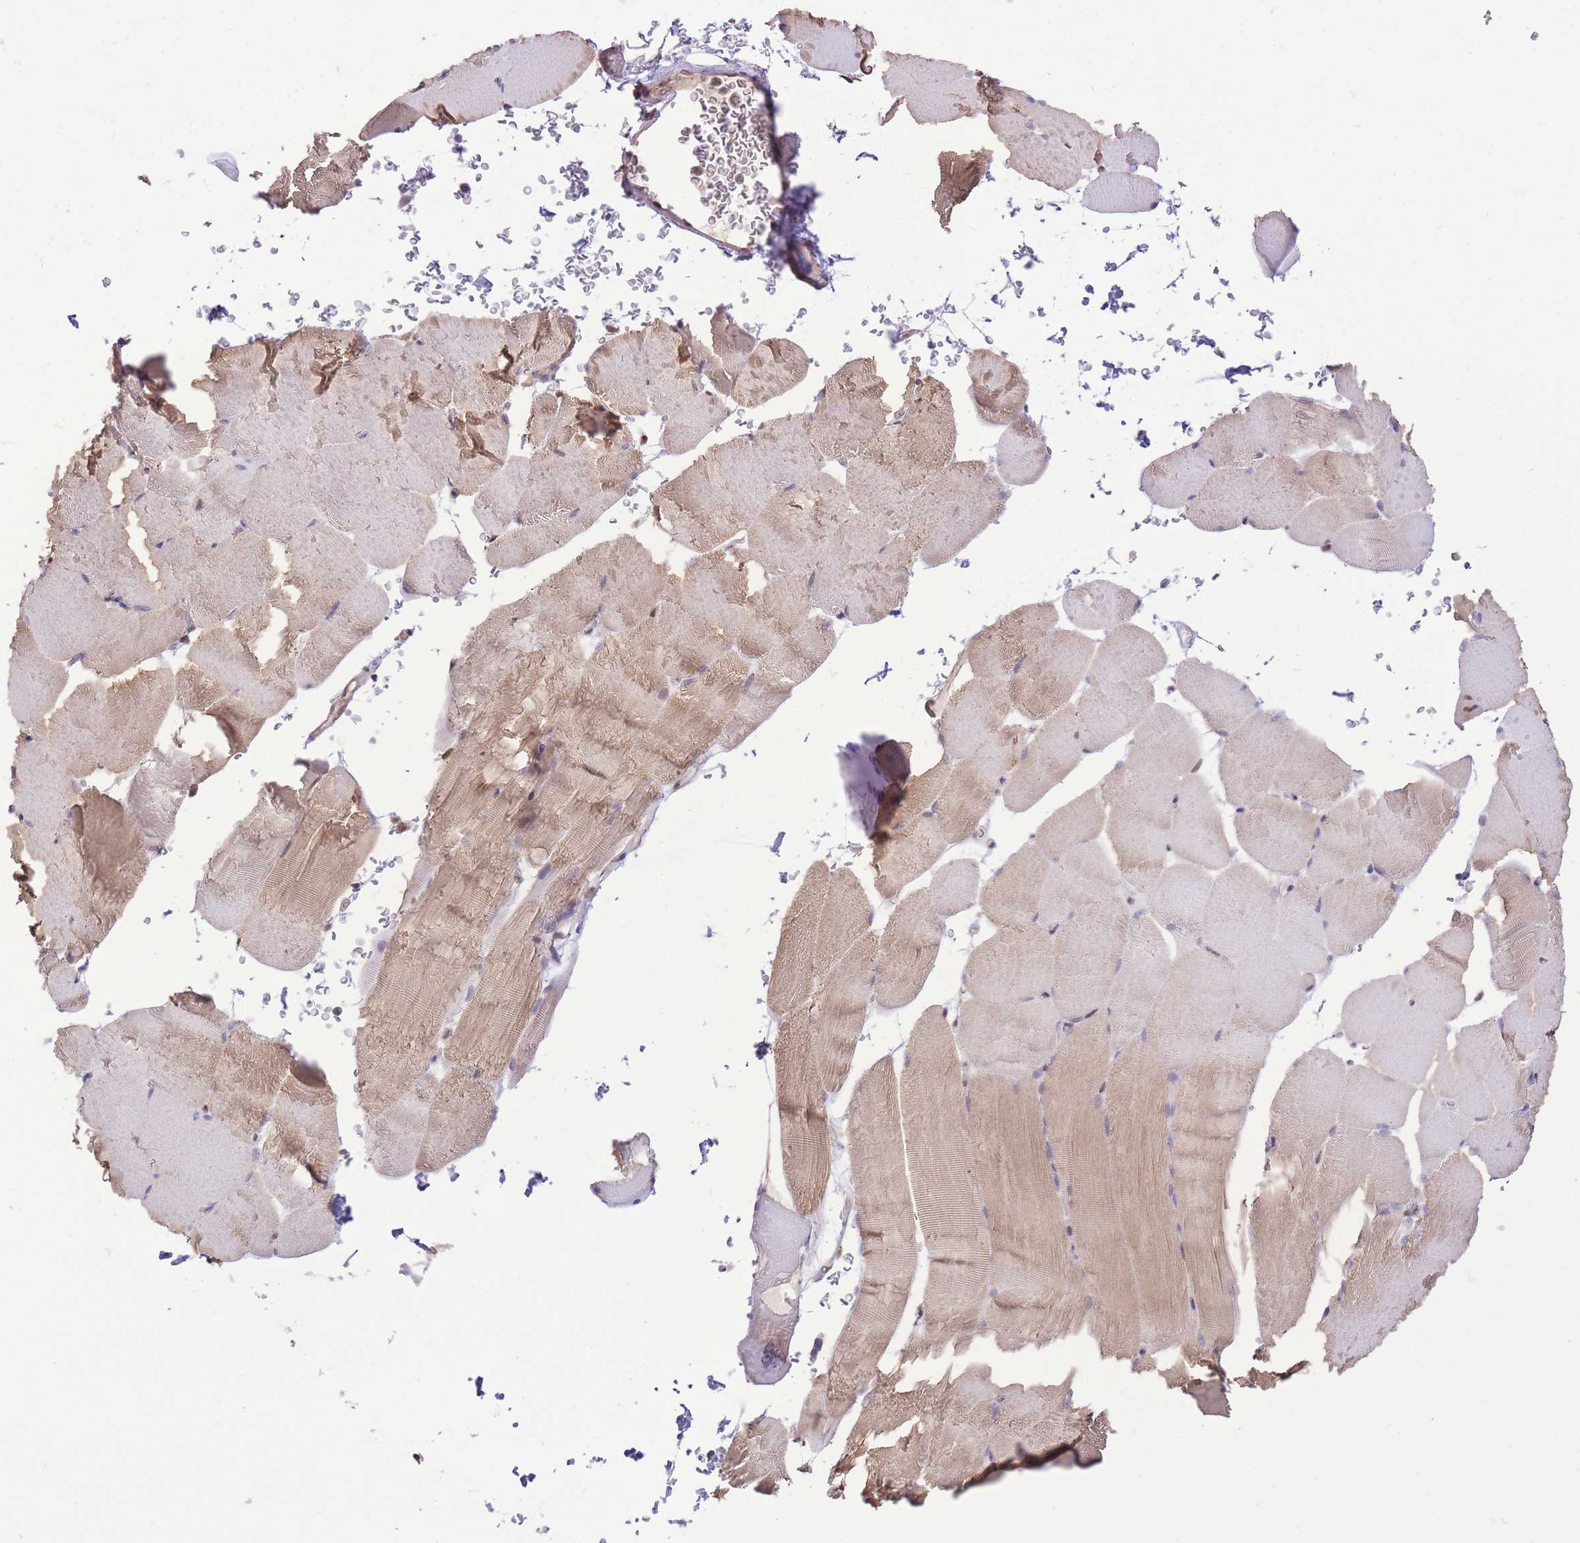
{"staining": {"intensity": "moderate", "quantity": "<25%", "location": "nuclear"}, "tissue": "skeletal muscle", "cell_type": "Myocytes", "image_type": "normal", "snomed": [{"axis": "morphology", "description": "Normal tissue, NOS"}, {"axis": "topography", "description": "Skeletal muscle"}, {"axis": "topography", "description": "Parathyroid gland"}], "caption": "The photomicrograph demonstrates staining of unremarkable skeletal muscle, revealing moderate nuclear protein positivity (brown color) within myocytes. The staining was performed using DAB (3,3'-diaminobenzidine), with brown indicating positive protein expression. Nuclei are stained blue with hematoxylin.", "gene": "UBXN7", "patient": {"sex": "female", "age": 37}}